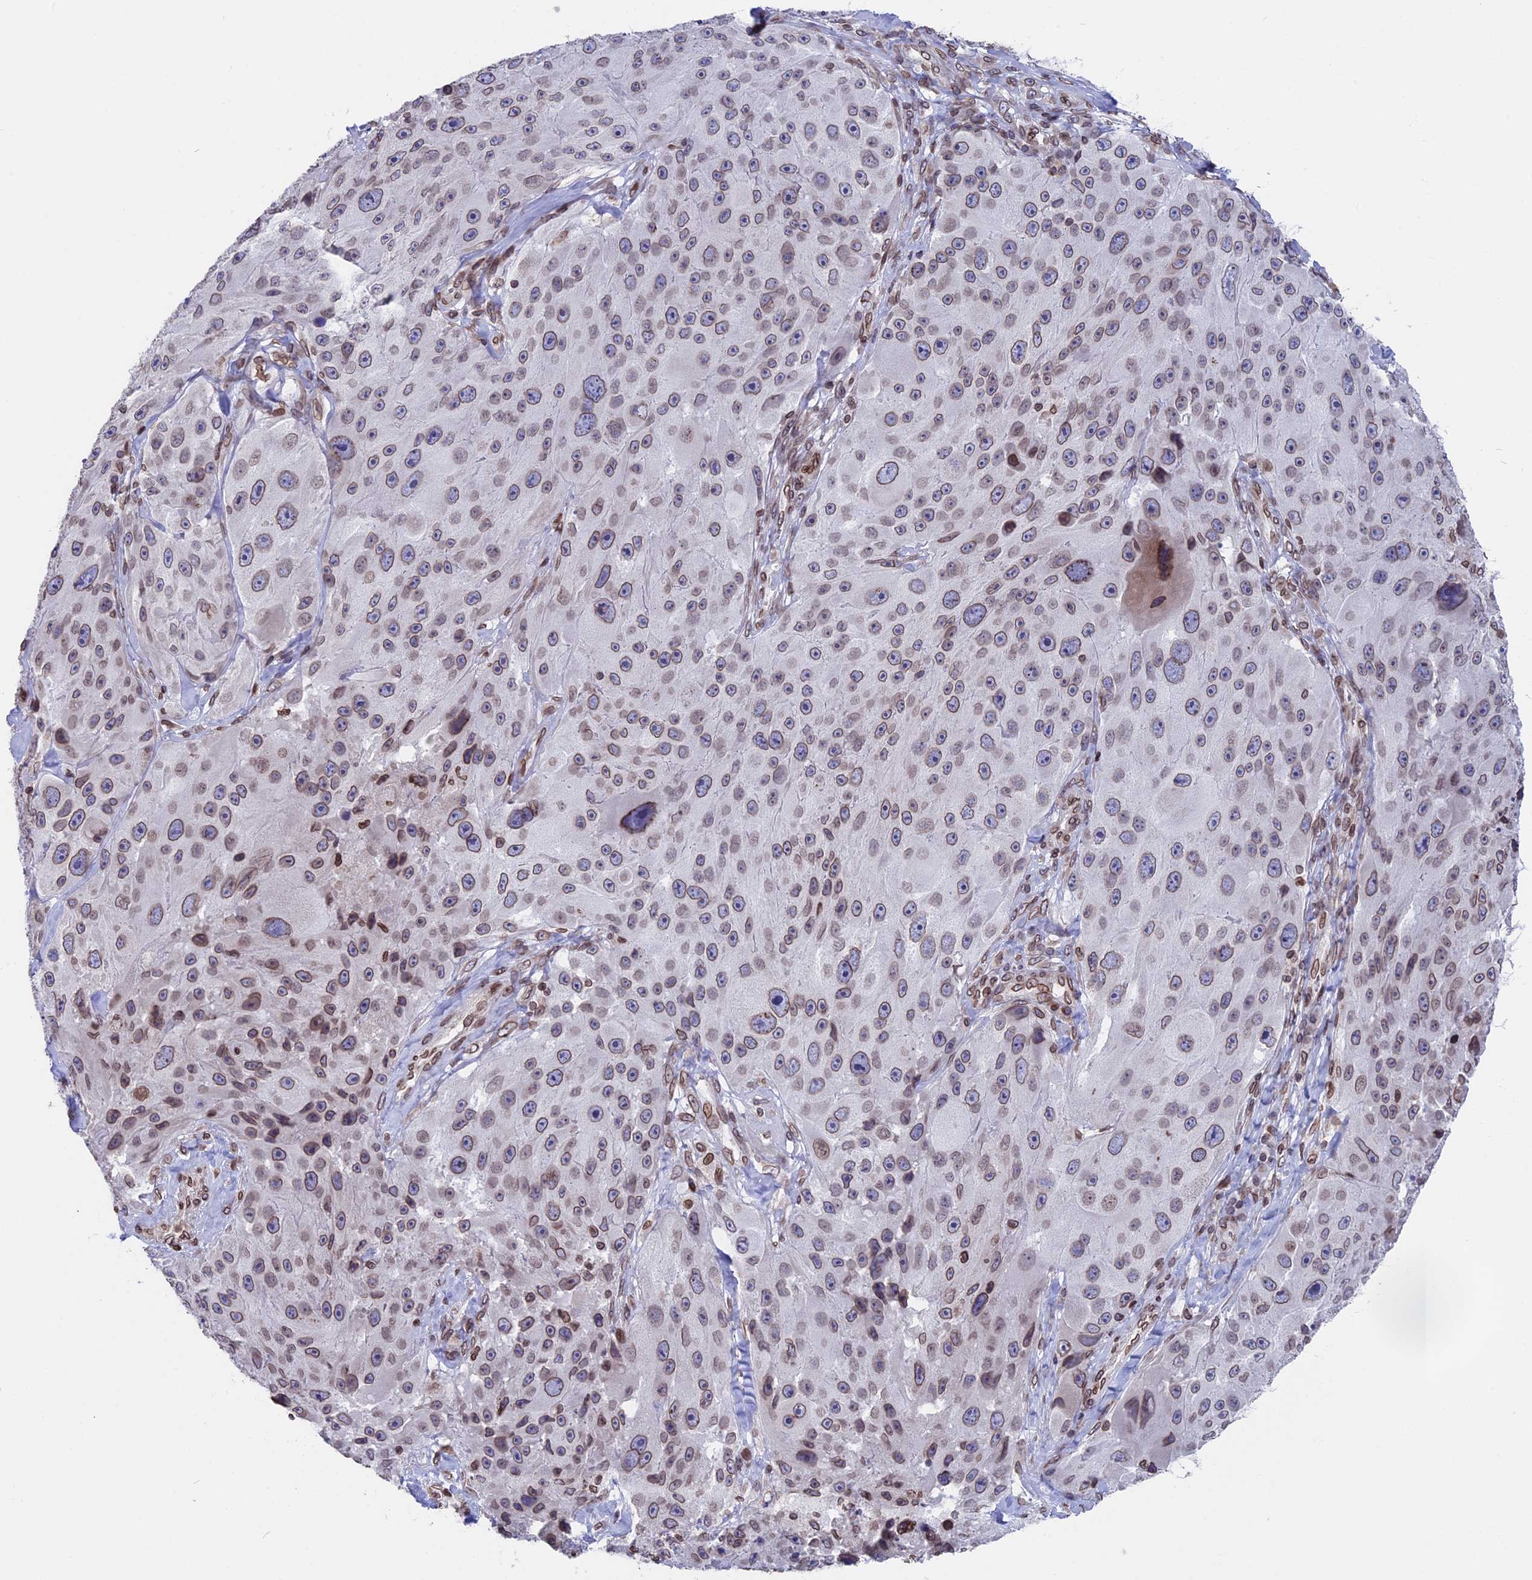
{"staining": {"intensity": "weak", "quantity": ">75%", "location": "cytoplasmic/membranous,nuclear"}, "tissue": "melanoma", "cell_type": "Tumor cells", "image_type": "cancer", "snomed": [{"axis": "morphology", "description": "Malignant melanoma, Metastatic site"}, {"axis": "topography", "description": "Lymph node"}], "caption": "Tumor cells reveal low levels of weak cytoplasmic/membranous and nuclear staining in approximately >75% of cells in human malignant melanoma (metastatic site).", "gene": "PTCHD4", "patient": {"sex": "male", "age": 62}}